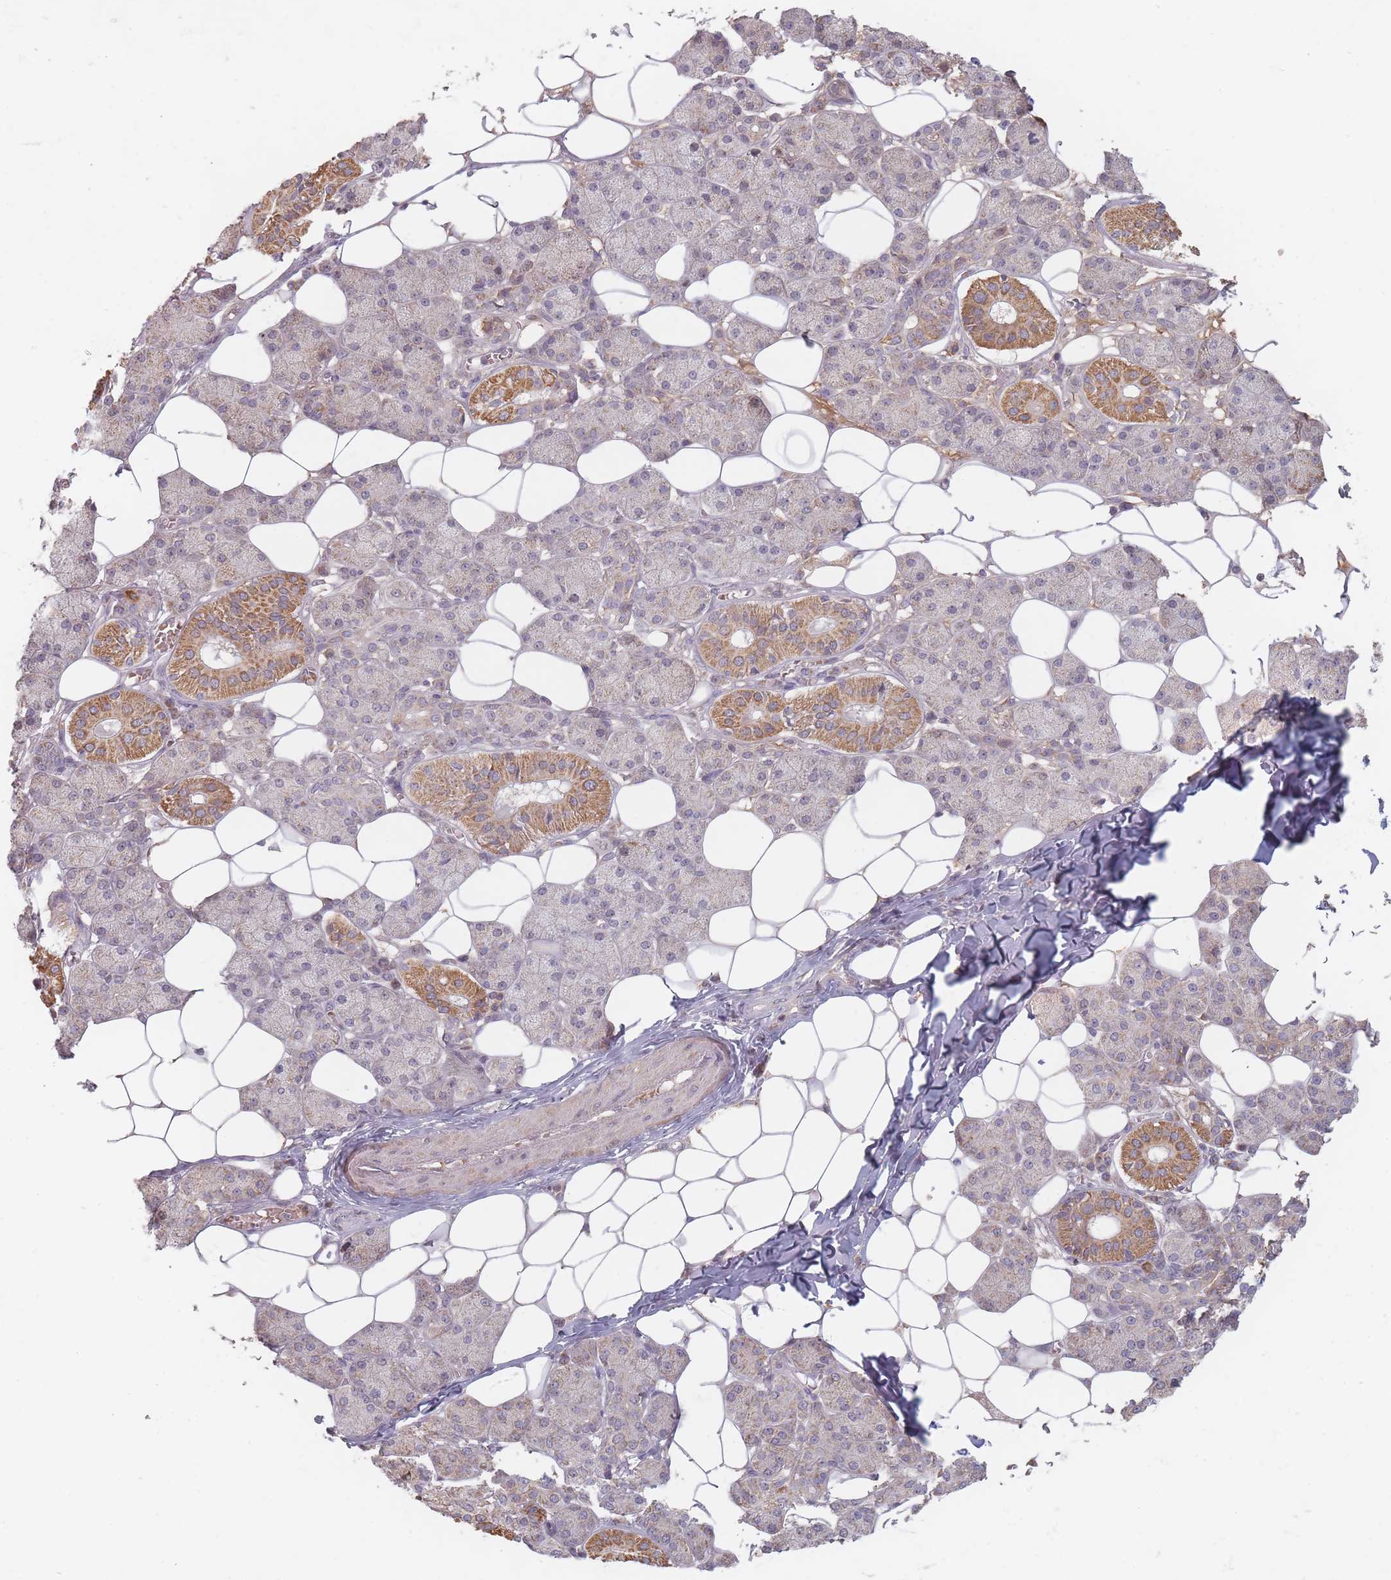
{"staining": {"intensity": "moderate", "quantity": "<25%", "location": "cytoplasmic/membranous"}, "tissue": "salivary gland", "cell_type": "Glandular cells", "image_type": "normal", "snomed": [{"axis": "morphology", "description": "Normal tissue, NOS"}, {"axis": "topography", "description": "Salivary gland"}], "caption": "Protein analysis of benign salivary gland shows moderate cytoplasmic/membranous expression in about <25% of glandular cells.", "gene": "OR2M4", "patient": {"sex": "female", "age": 33}}